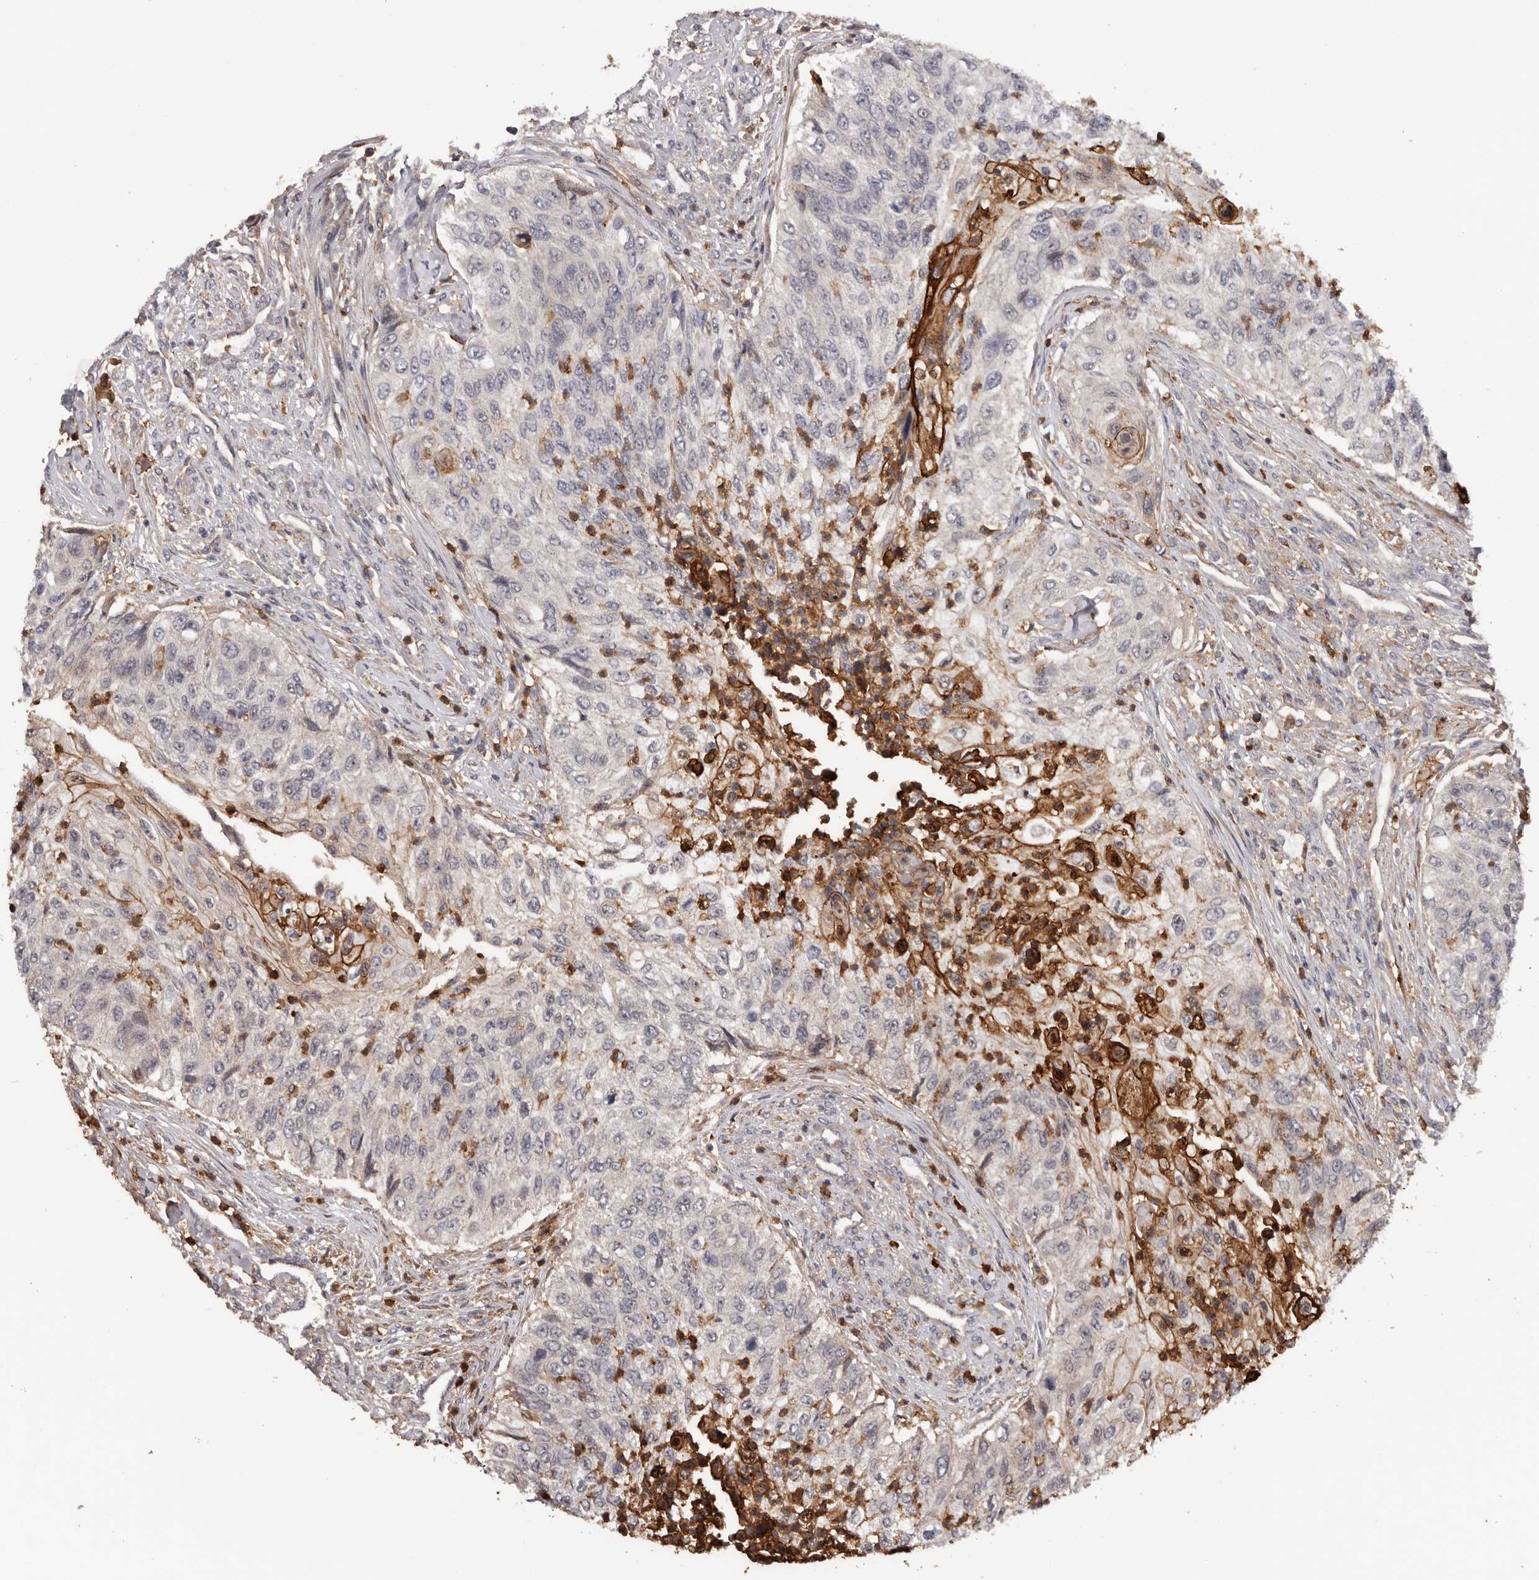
{"staining": {"intensity": "strong", "quantity": "<25%", "location": "cytoplasmic/membranous"}, "tissue": "urothelial cancer", "cell_type": "Tumor cells", "image_type": "cancer", "snomed": [{"axis": "morphology", "description": "Urothelial carcinoma, High grade"}, {"axis": "topography", "description": "Urinary bladder"}], "caption": "Immunohistochemistry histopathology image of human urothelial cancer stained for a protein (brown), which reveals medium levels of strong cytoplasmic/membranous positivity in approximately <25% of tumor cells.", "gene": "PRR12", "patient": {"sex": "female", "age": 60}}